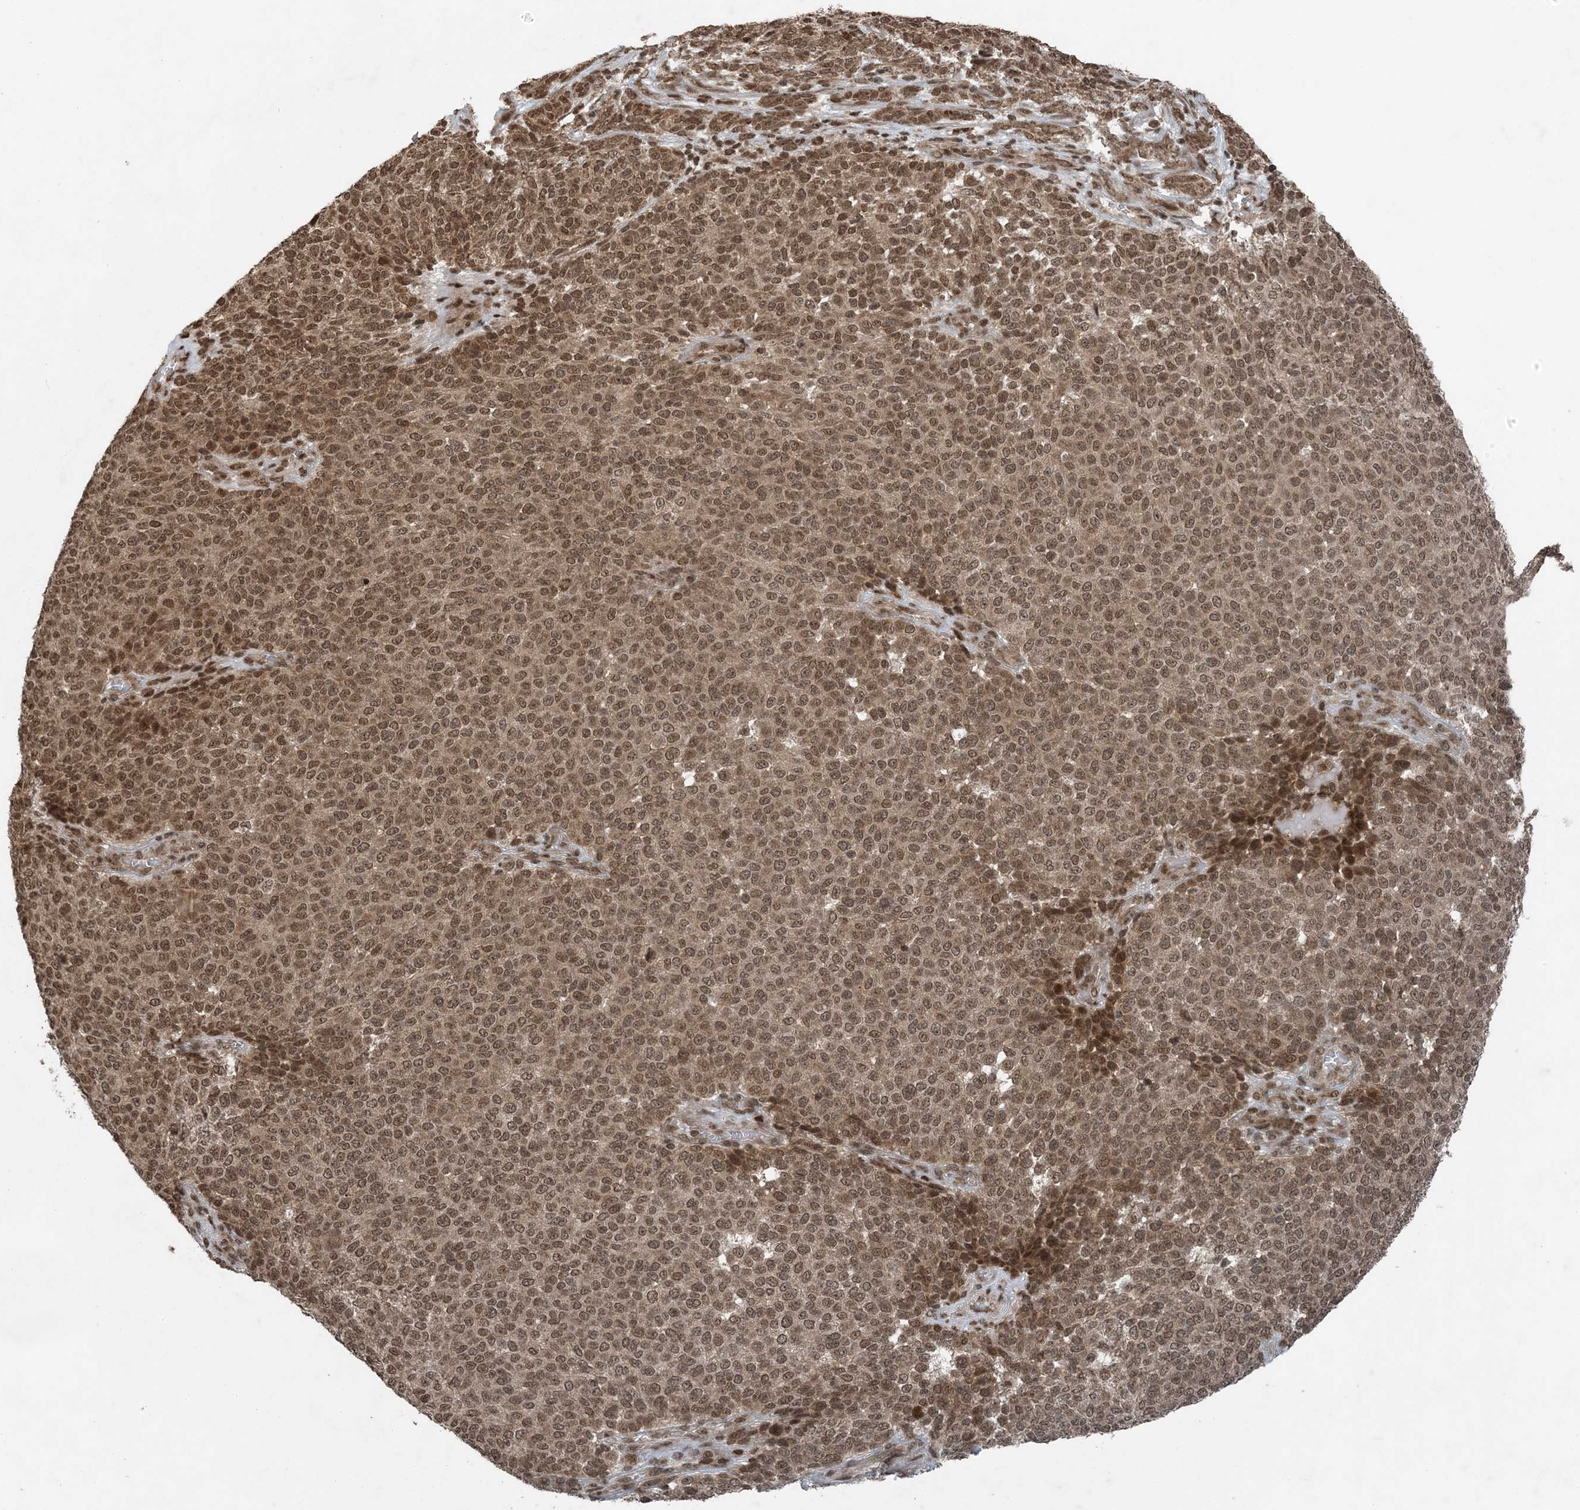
{"staining": {"intensity": "moderate", "quantity": ">75%", "location": "cytoplasmic/membranous,nuclear"}, "tissue": "melanoma", "cell_type": "Tumor cells", "image_type": "cancer", "snomed": [{"axis": "morphology", "description": "Malignant melanoma, NOS"}, {"axis": "topography", "description": "Skin"}], "caption": "Melanoma tissue reveals moderate cytoplasmic/membranous and nuclear staining in about >75% of tumor cells", "gene": "ZFAND2B", "patient": {"sex": "male", "age": 49}}